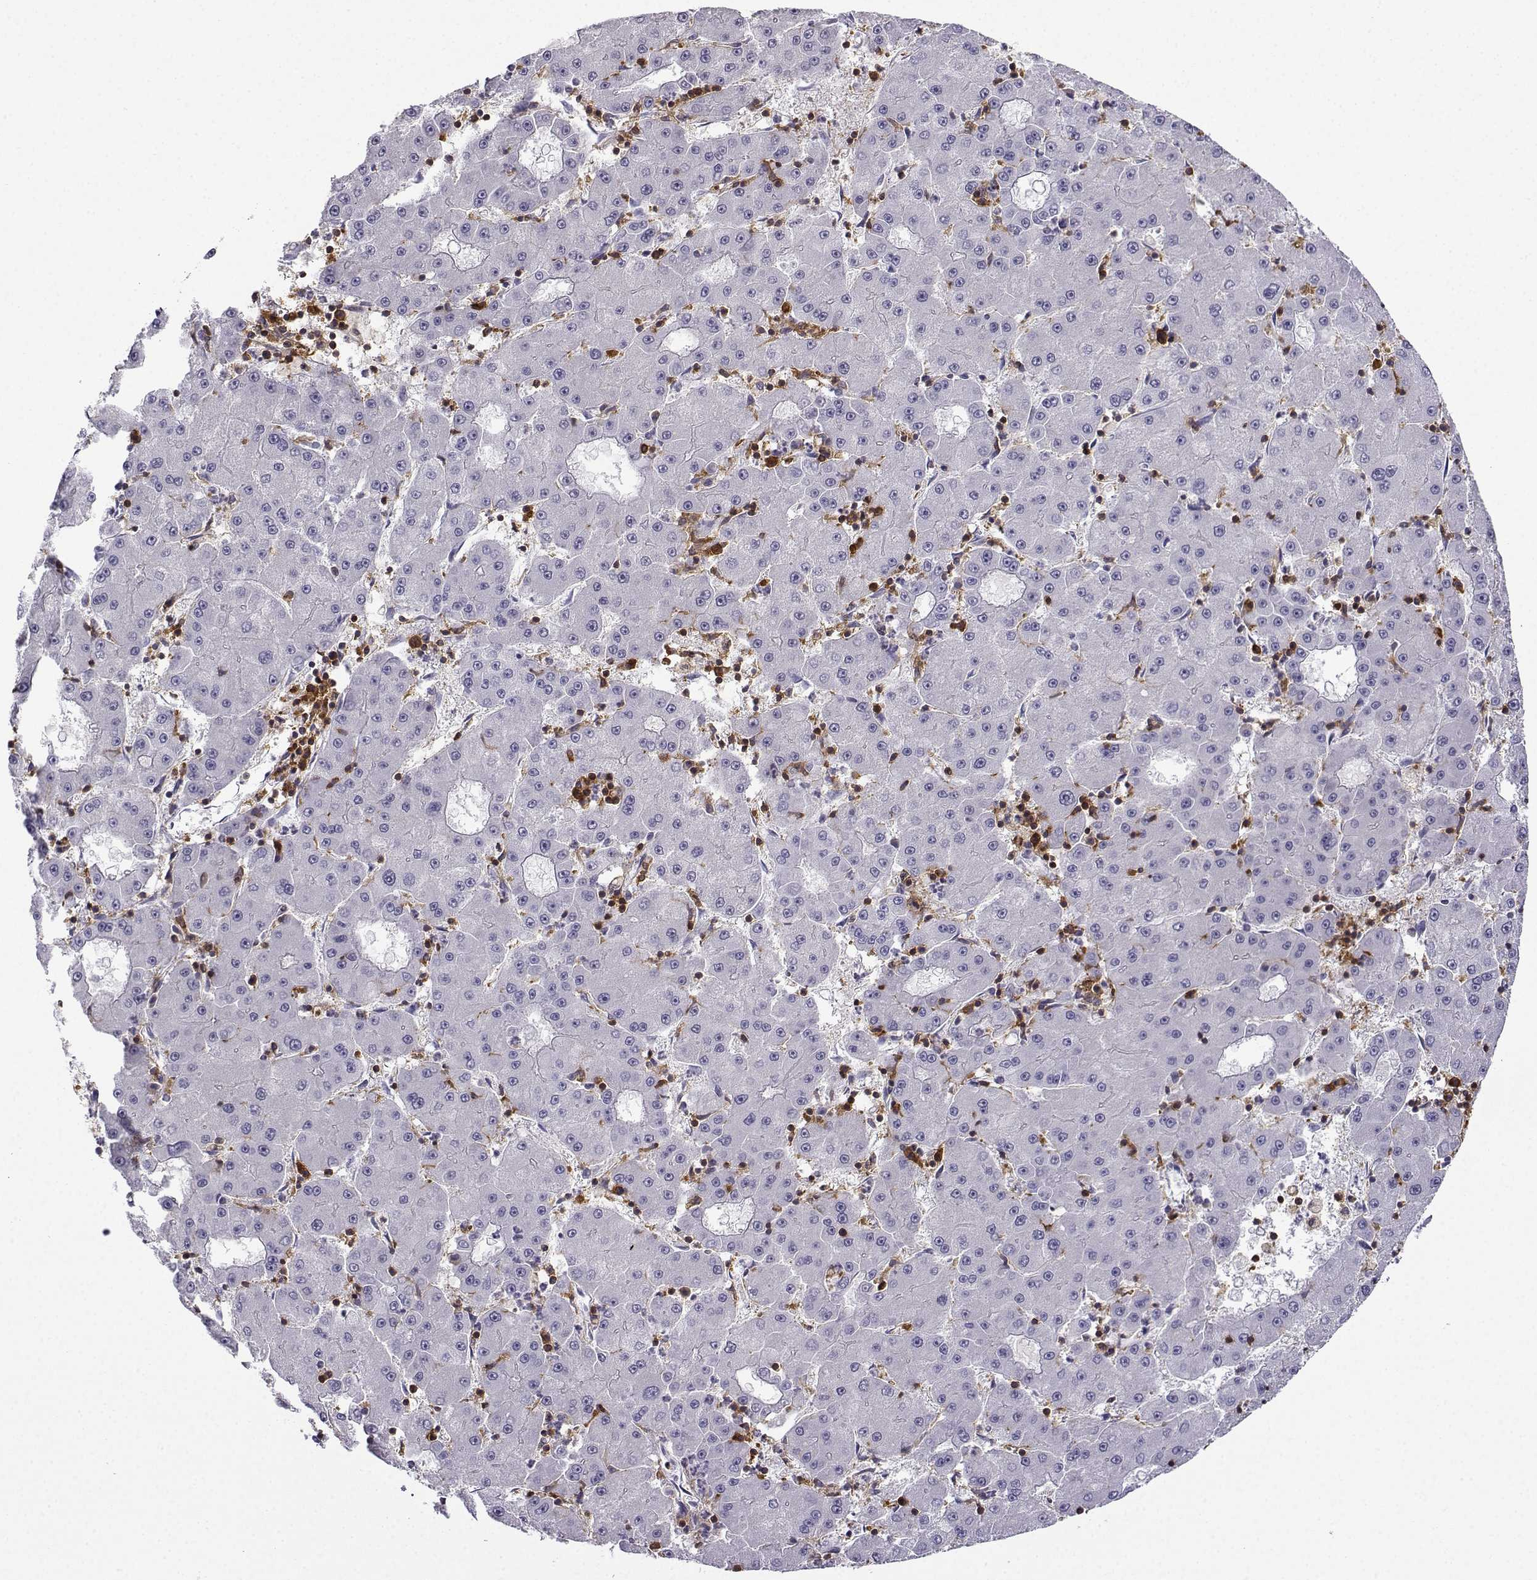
{"staining": {"intensity": "negative", "quantity": "none", "location": "none"}, "tissue": "liver cancer", "cell_type": "Tumor cells", "image_type": "cancer", "snomed": [{"axis": "morphology", "description": "Carcinoma, Hepatocellular, NOS"}, {"axis": "topography", "description": "Liver"}], "caption": "Immunohistochemistry of human liver cancer (hepatocellular carcinoma) exhibits no expression in tumor cells. (DAB immunohistochemistry visualized using brightfield microscopy, high magnification).", "gene": "DOCK10", "patient": {"sex": "male", "age": 73}}